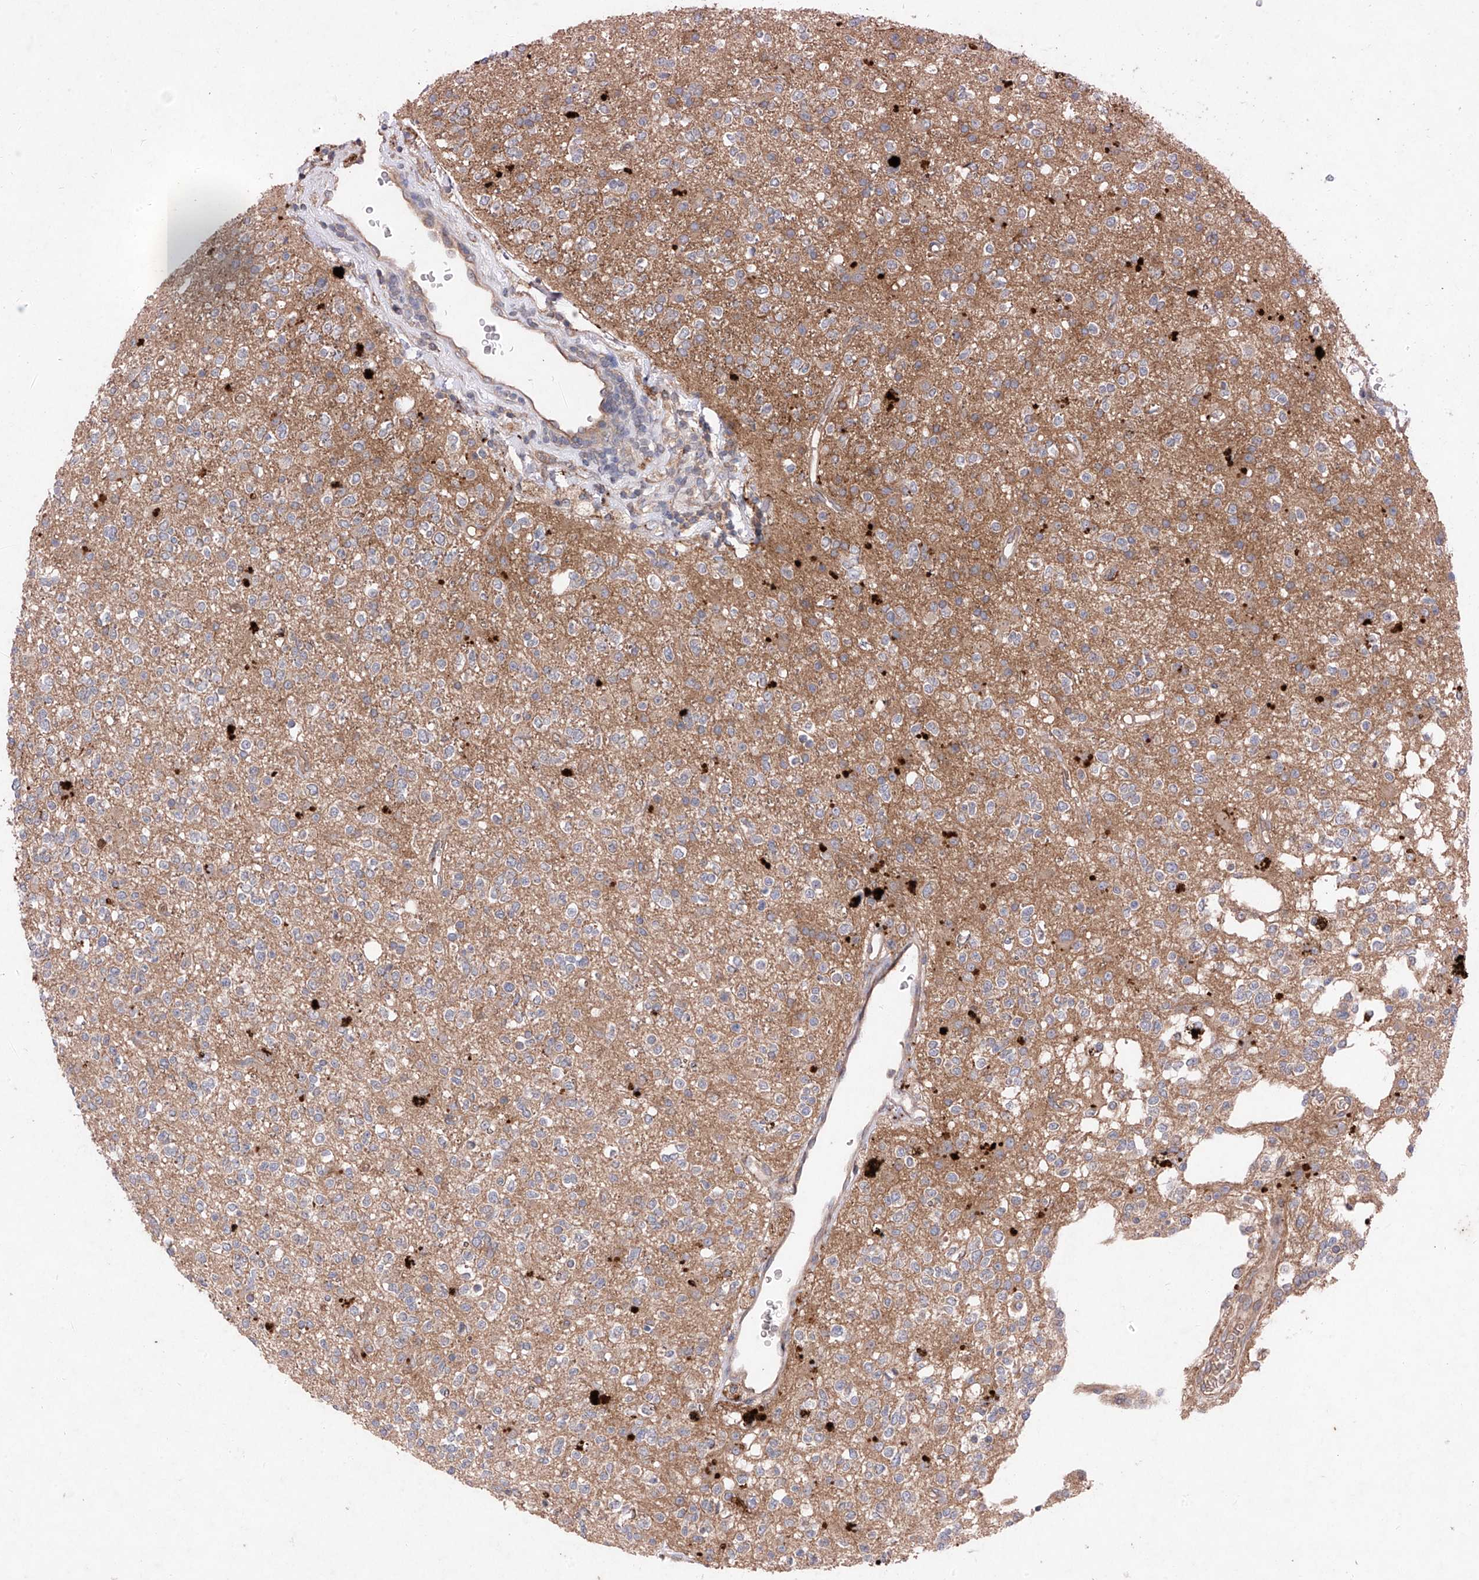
{"staining": {"intensity": "negative", "quantity": "none", "location": "none"}, "tissue": "glioma", "cell_type": "Tumor cells", "image_type": "cancer", "snomed": [{"axis": "morphology", "description": "Glioma, malignant, High grade"}, {"axis": "topography", "description": "Brain"}], "caption": "Tumor cells are negative for protein expression in human glioma.", "gene": "FOXRED2", "patient": {"sex": "male", "age": 34}}